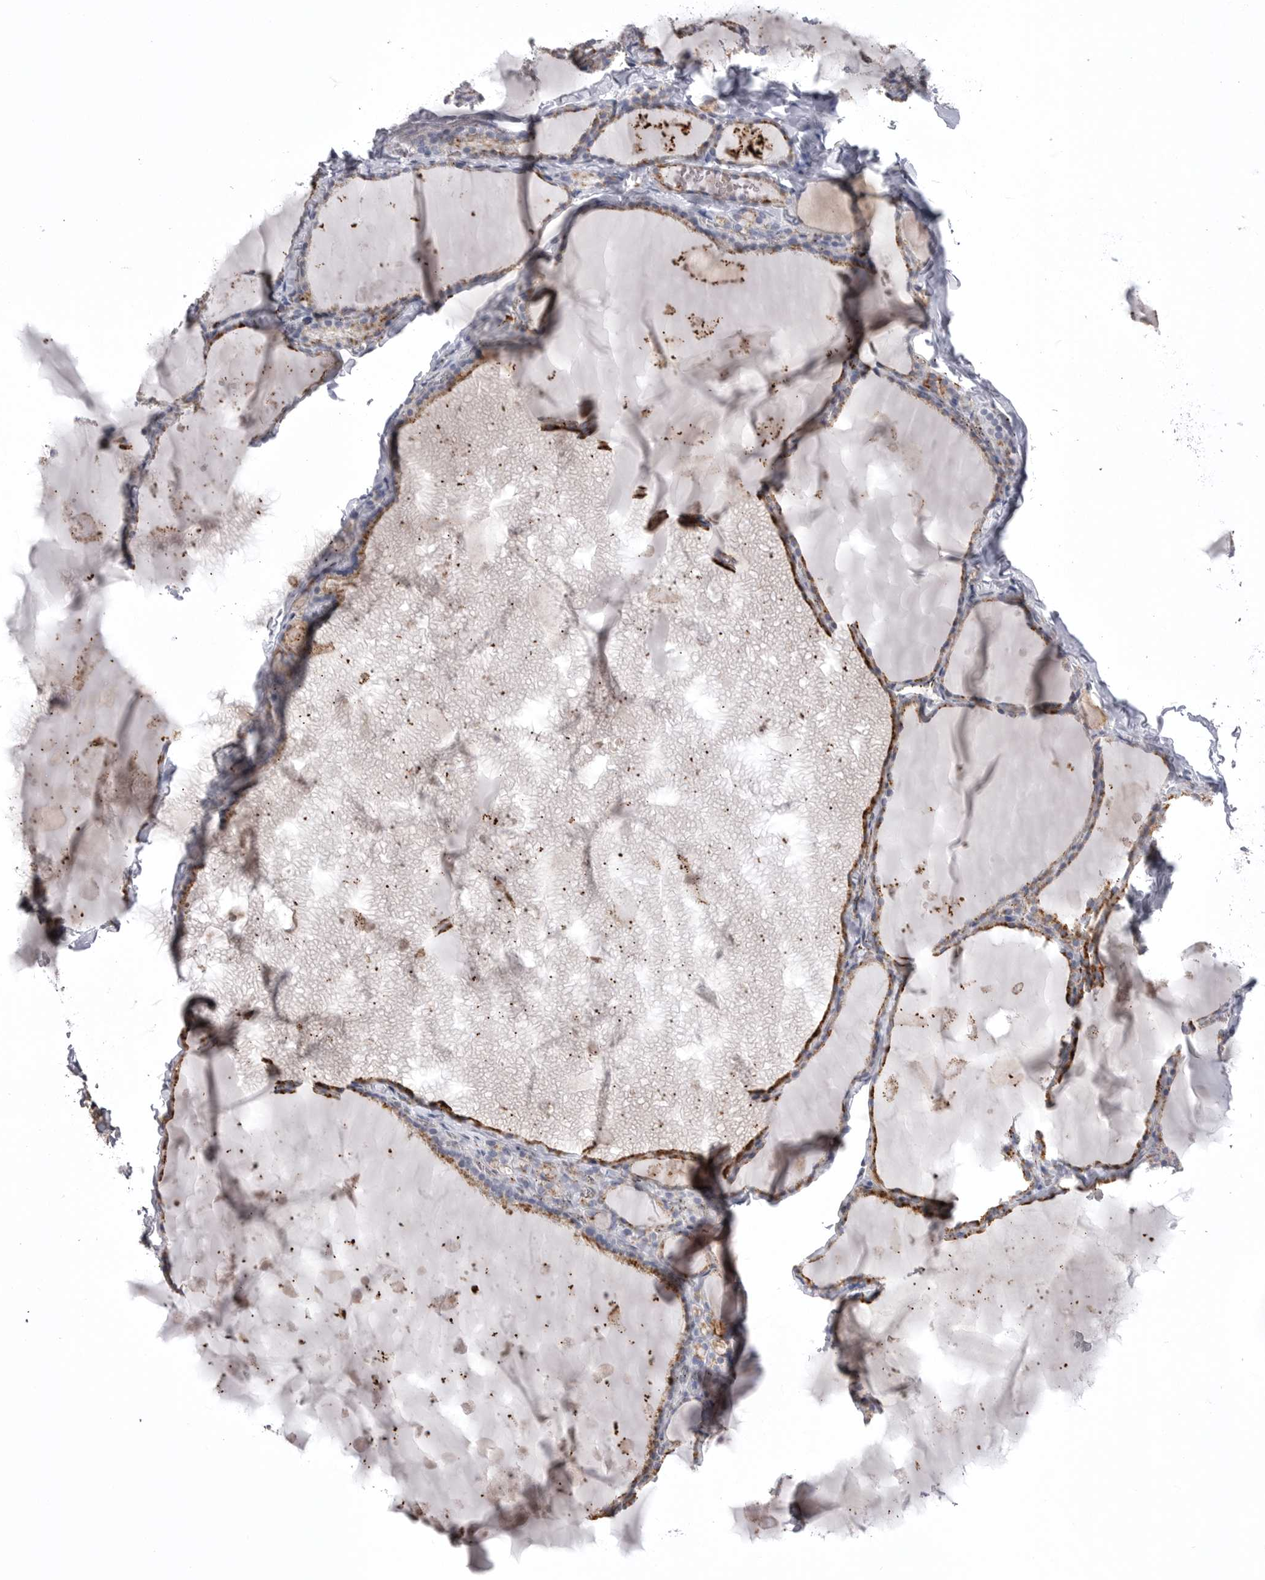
{"staining": {"intensity": "weak", "quantity": ">75%", "location": "cytoplasmic/membranous"}, "tissue": "thyroid gland", "cell_type": "Glandular cells", "image_type": "normal", "snomed": [{"axis": "morphology", "description": "Normal tissue, NOS"}, {"axis": "topography", "description": "Thyroid gland"}], "caption": "Thyroid gland stained with immunohistochemistry exhibits weak cytoplasmic/membranous staining in approximately >75% of glandular cells.", "gene": "PSPN", "patient": {"sex": "male", "age": 56}}